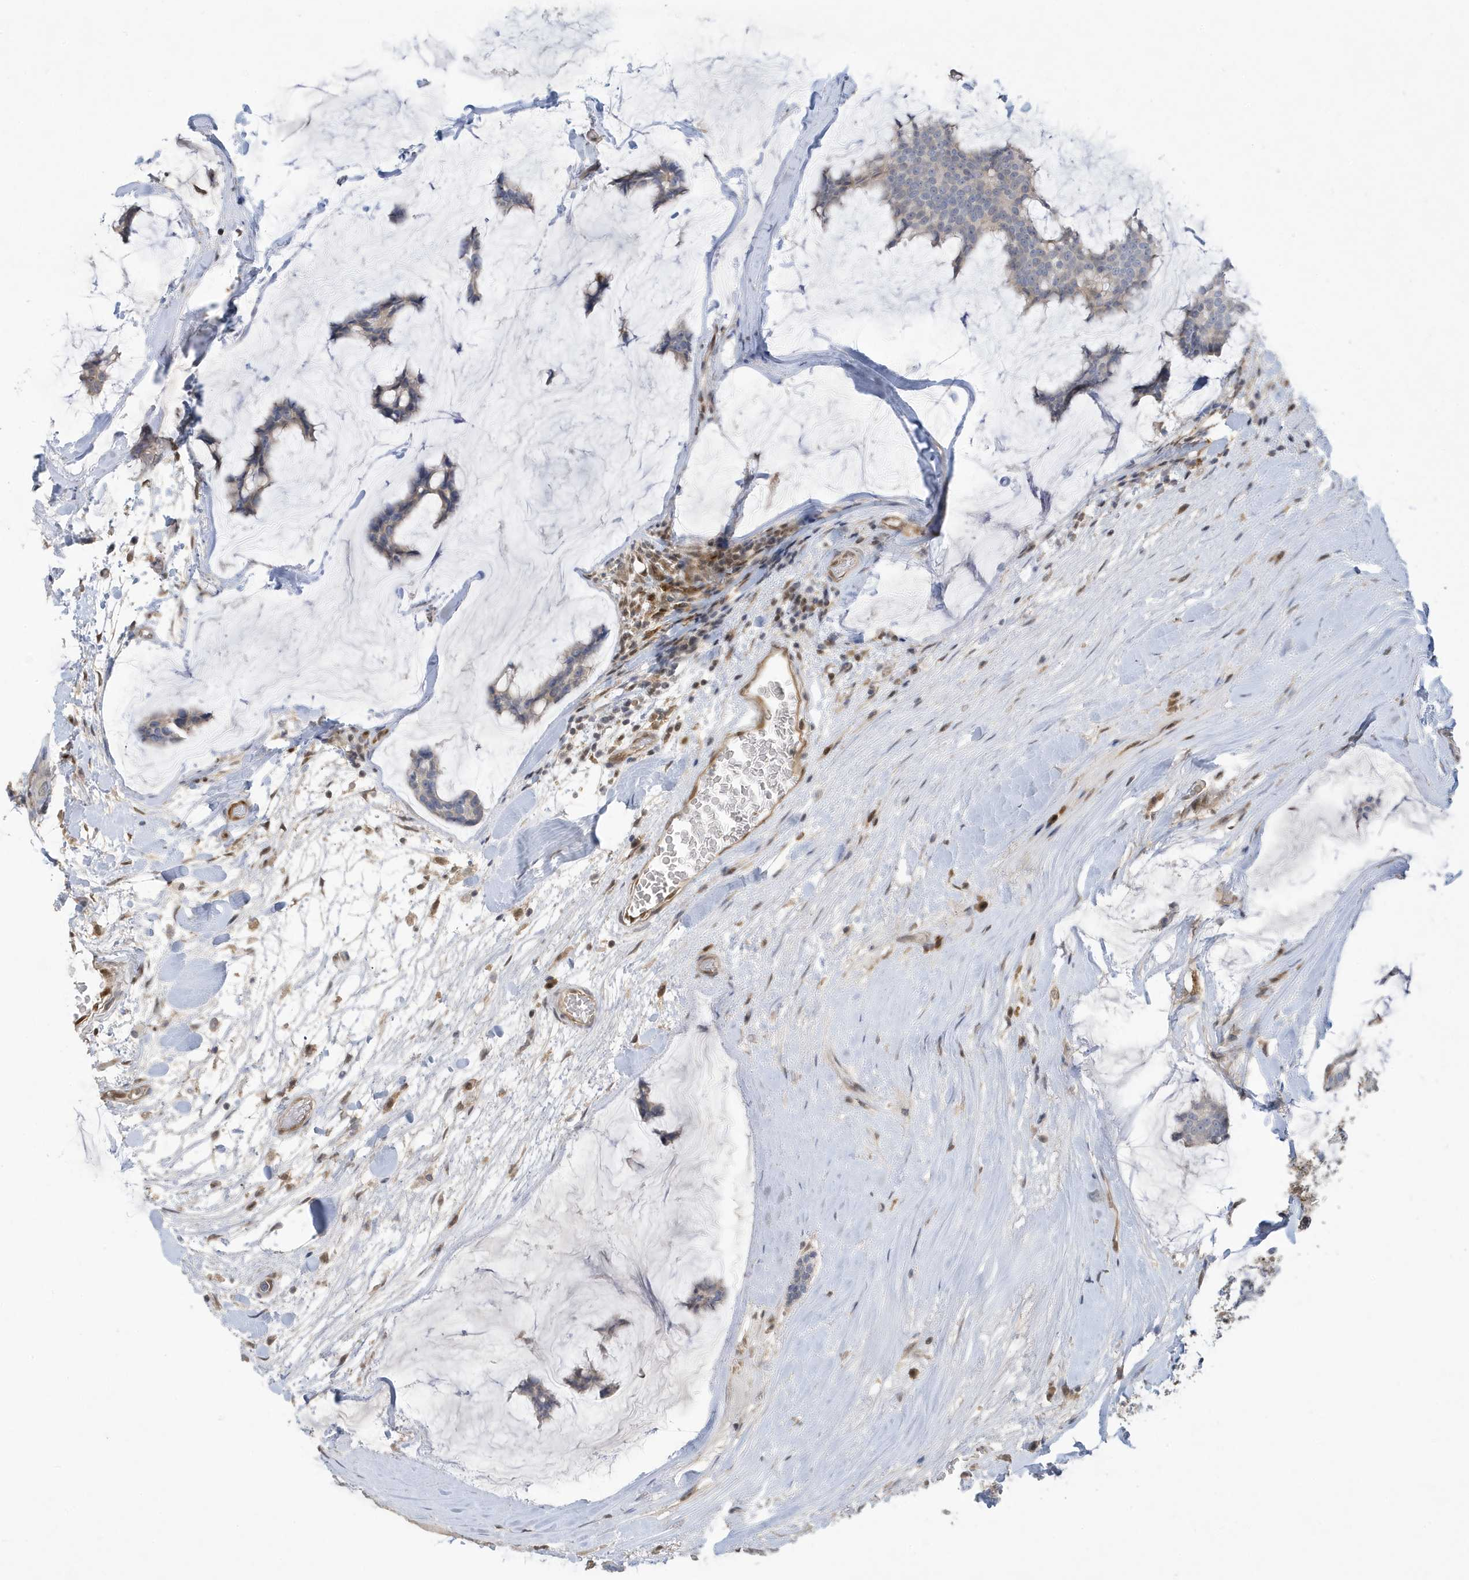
{"staining": {"intensity": "negative", "quantity": "none", "location": "none"}, "tissue": "breast cancer", "cell_type": "Tumor cells", "image_type": "cancer", "snomed": [{"axis": "morphology", "description": "Duct carcinoma"}, {"axis": "topography", "description": "Breast"}], "caption": "The image shows no staining of tumor cells in breast cancer.", "gene": "NCOA7", "patient": {"sex": "female", "age": 93}}